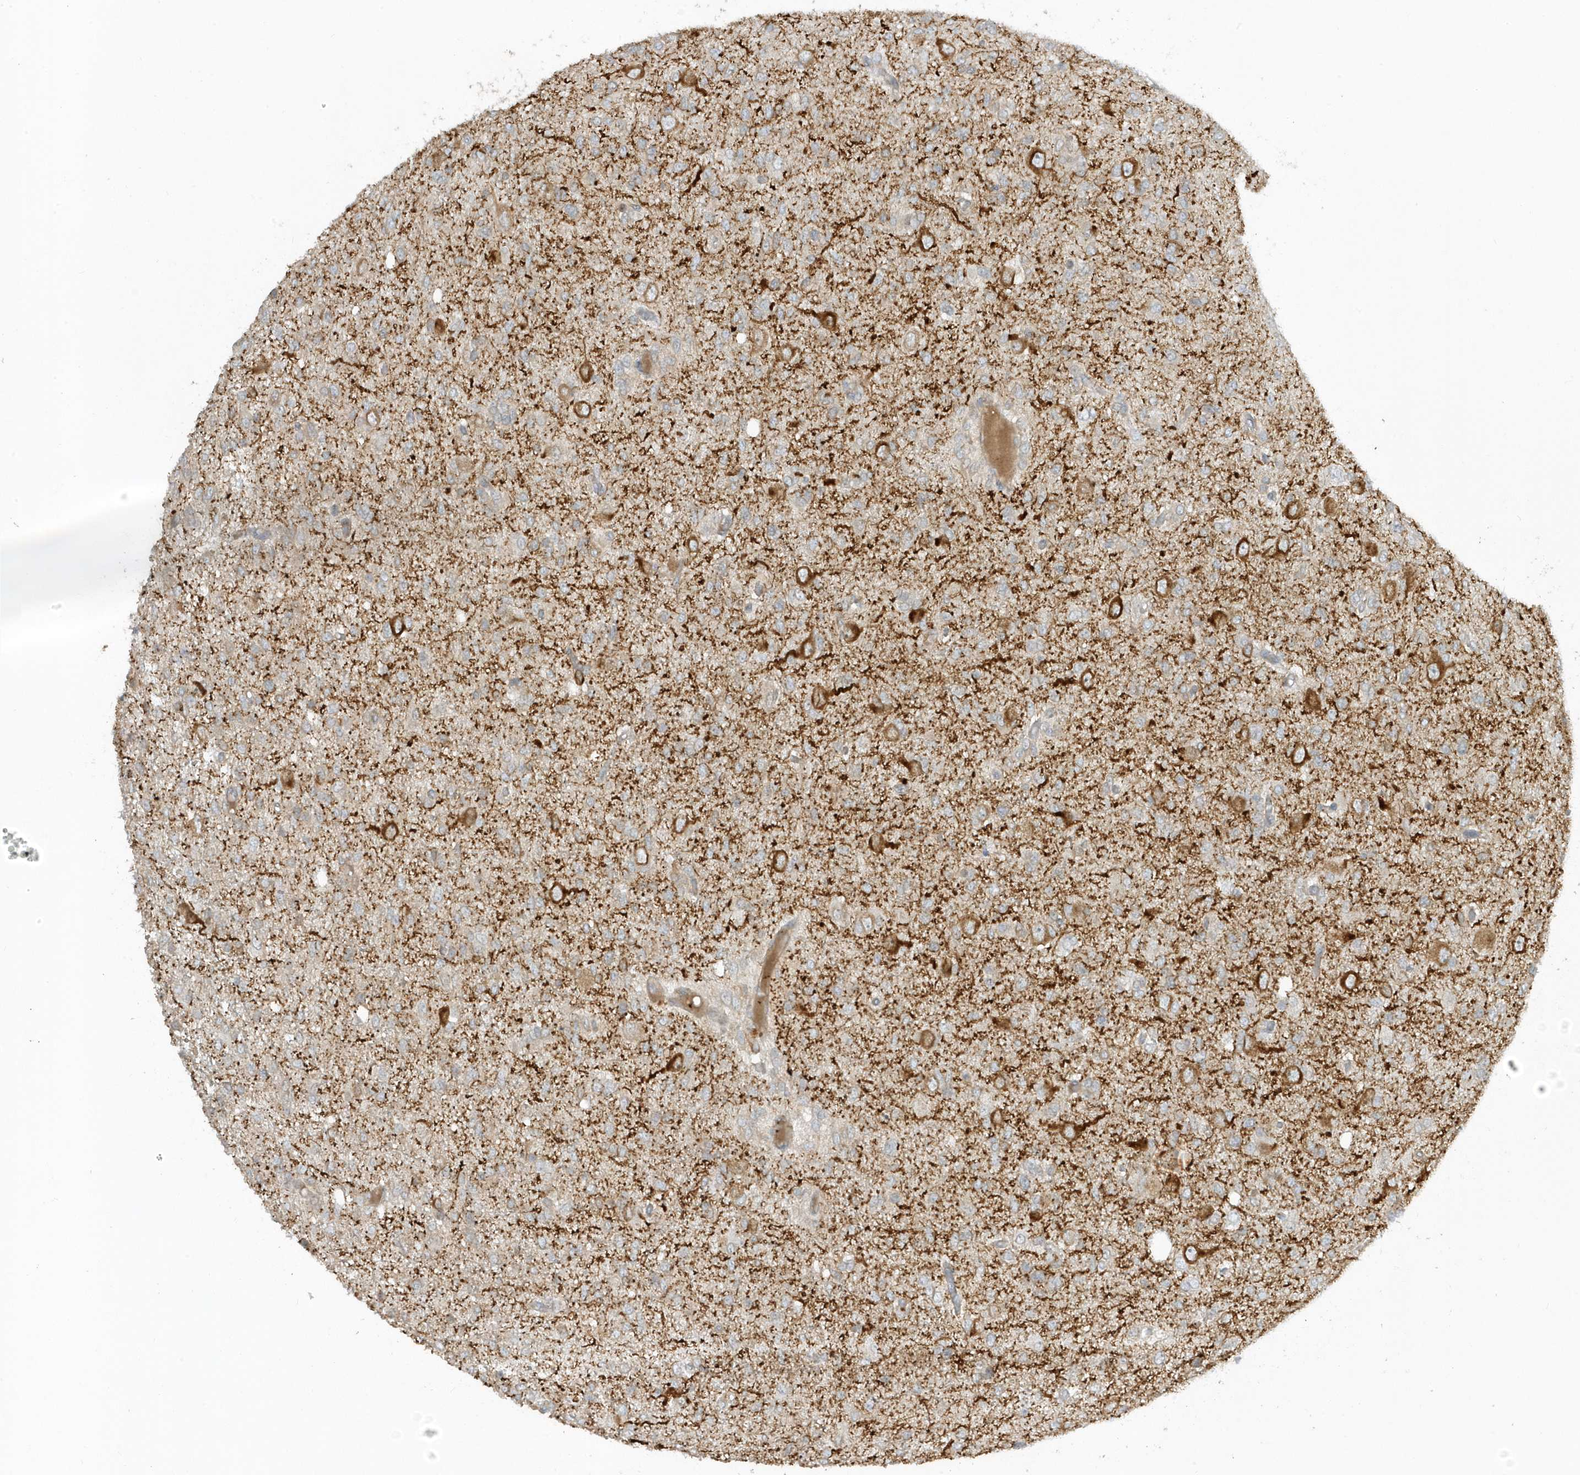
{"staining": {"intensity": "negative", "quantity": "none", "location": "none"}, "tissue": "glioma", "cell_type": "Tumor cells", "image_type": "cancer", "snomed": [{"axis": "morphology", "description": "Glioma, malignant, High grade"}, {"axis": "topography", "description": "Brain"}], "caption": "Immunohistochemical staining of malignant glioma (high-grade) demonstrates no significant expression in tumor cells.", "gene": "ZBTB8A", "patient": {"sex": "female", "age": 59}}